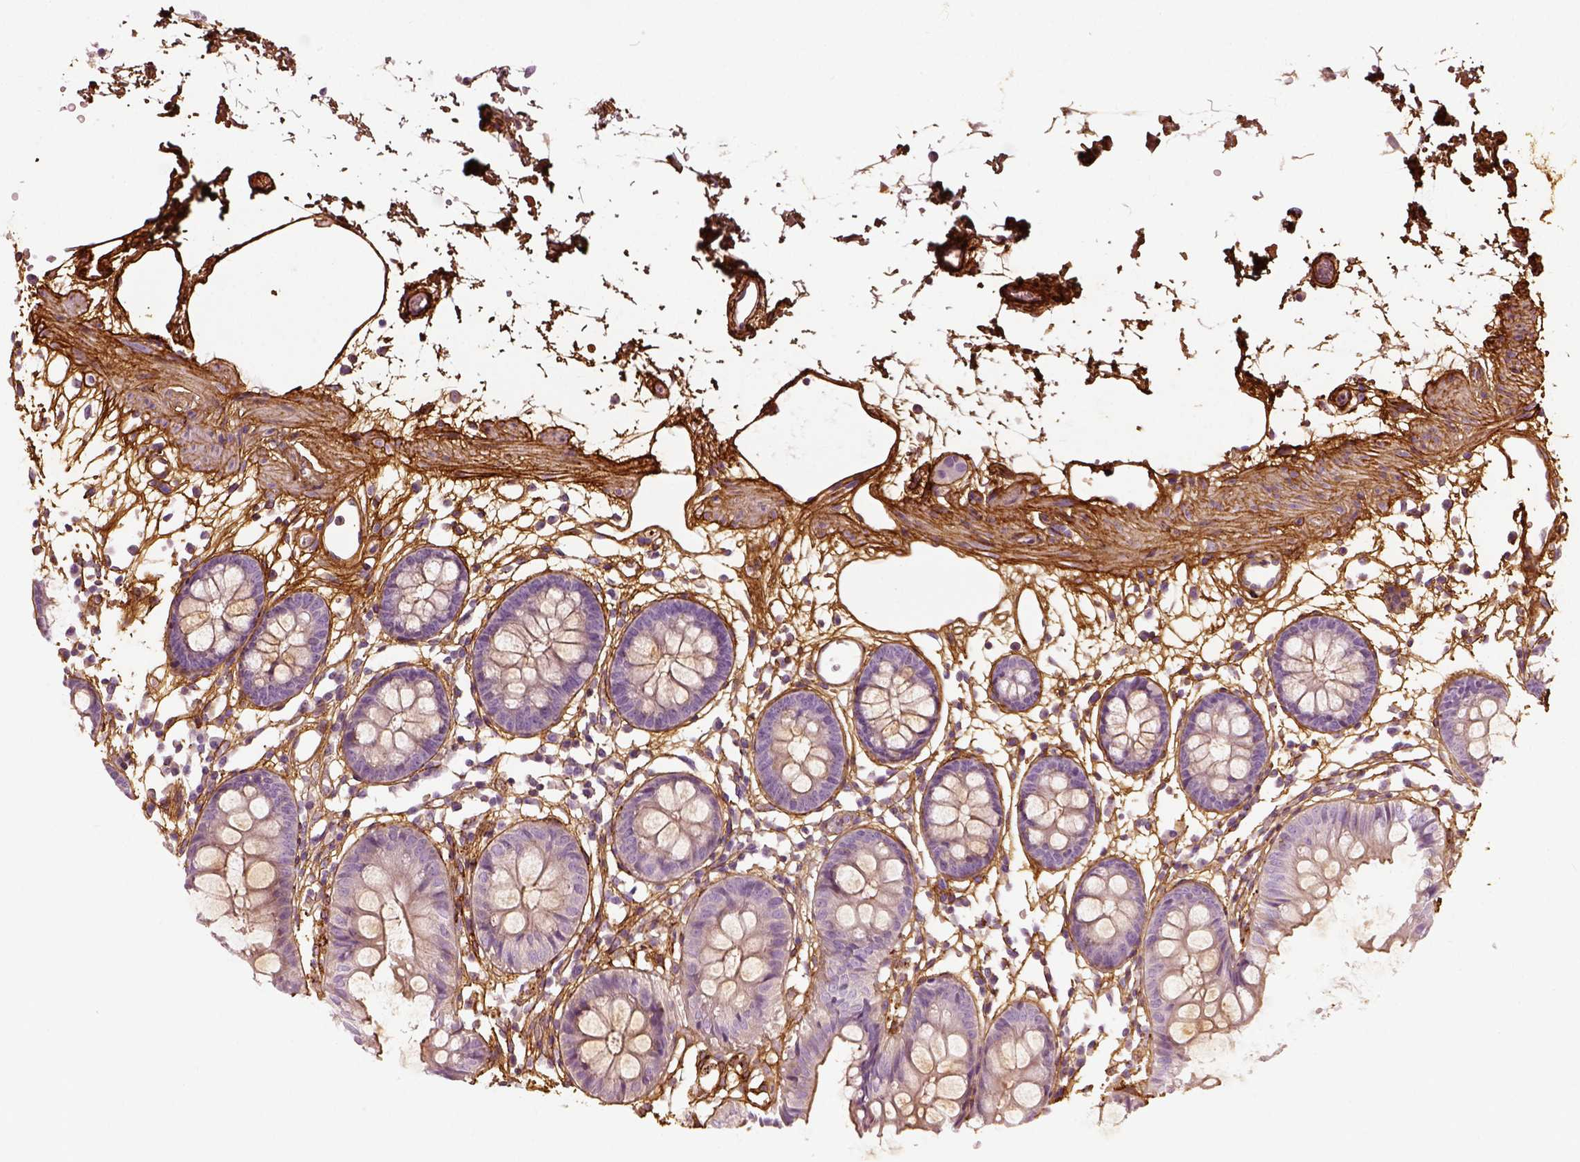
{"staining": {"intensity": "weak", "quantity": ">75%", "location": "cytoplasmic/membranous"}, "tissue": "colon", "cell_type": "Endothelial cells", "image_type": "normal", "snomed": [{"axis": "morphology", "description": "Normal tissue, NOS"}, {"axis": "topography", "description": "Colon"}], "caption": "Immunohistochemical staining of unremarkable colon shows weak cytoplasmic/membranous protein staining in approximately >75% of endothelial cells.", "gene": "COL6A2", "patient": {"sex": "female", "age": 84}}